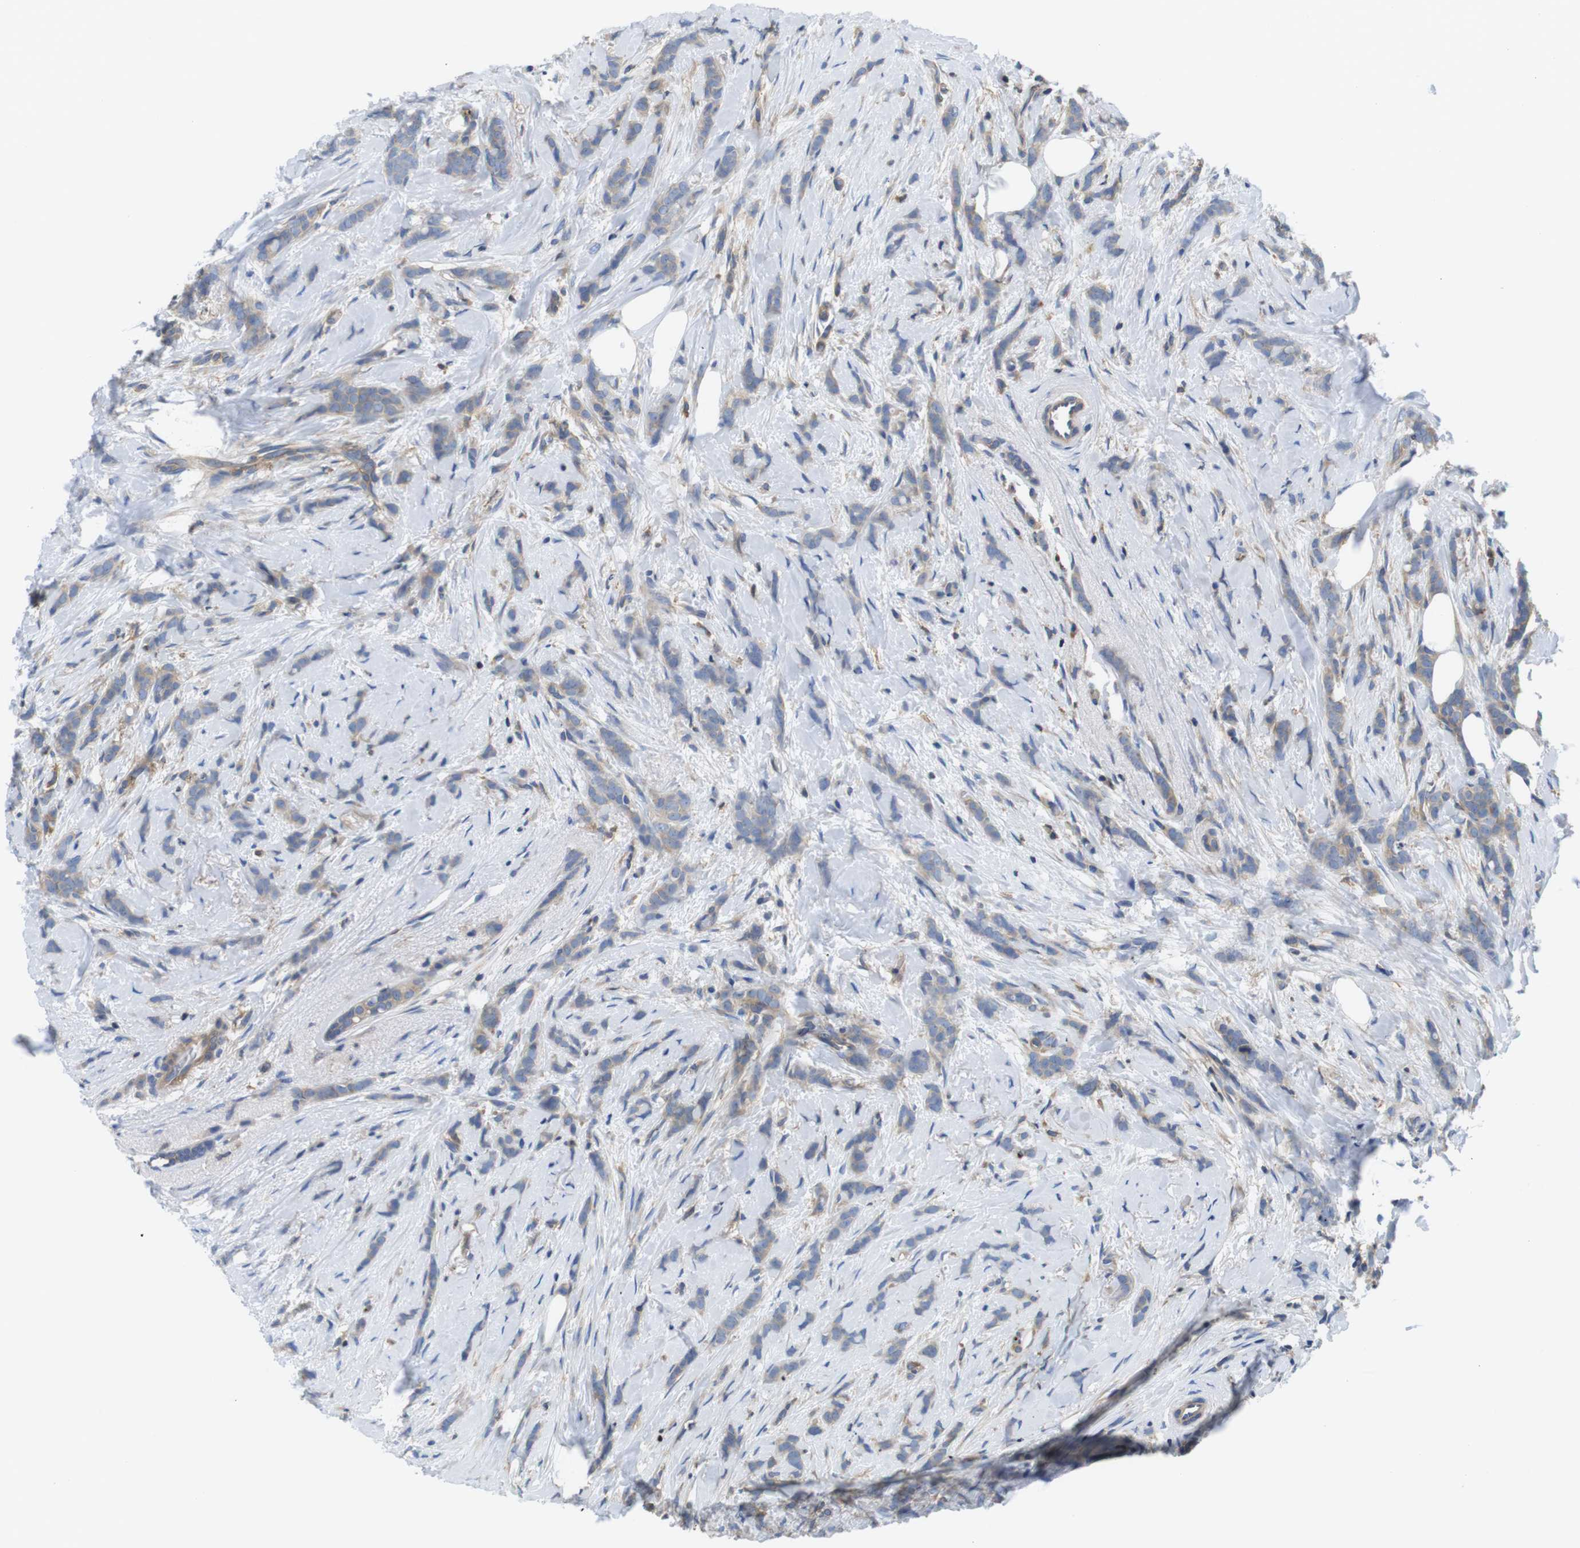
{"staining": {"intensity": "weak", "quantity": ">75%", "location": "cytoplasmic/membranous"}, "tissue": "breast cancer", "cell_type": "Tumor cells", "image_type": "cancer", "snomed": [{"axis": "morphology", "description": "Lobular carcinoma, in situ"}, {"axis": "morphology", "description": "Lobular carcinoma"}, {"axis": "topography", "description": "Breast"}], "caption": "Human breast cancer stained with a protein marker exhibits weak staining in tumor cells.", "gene": "HERPUD2", "patient": {"sex": "female", "age": 41}}